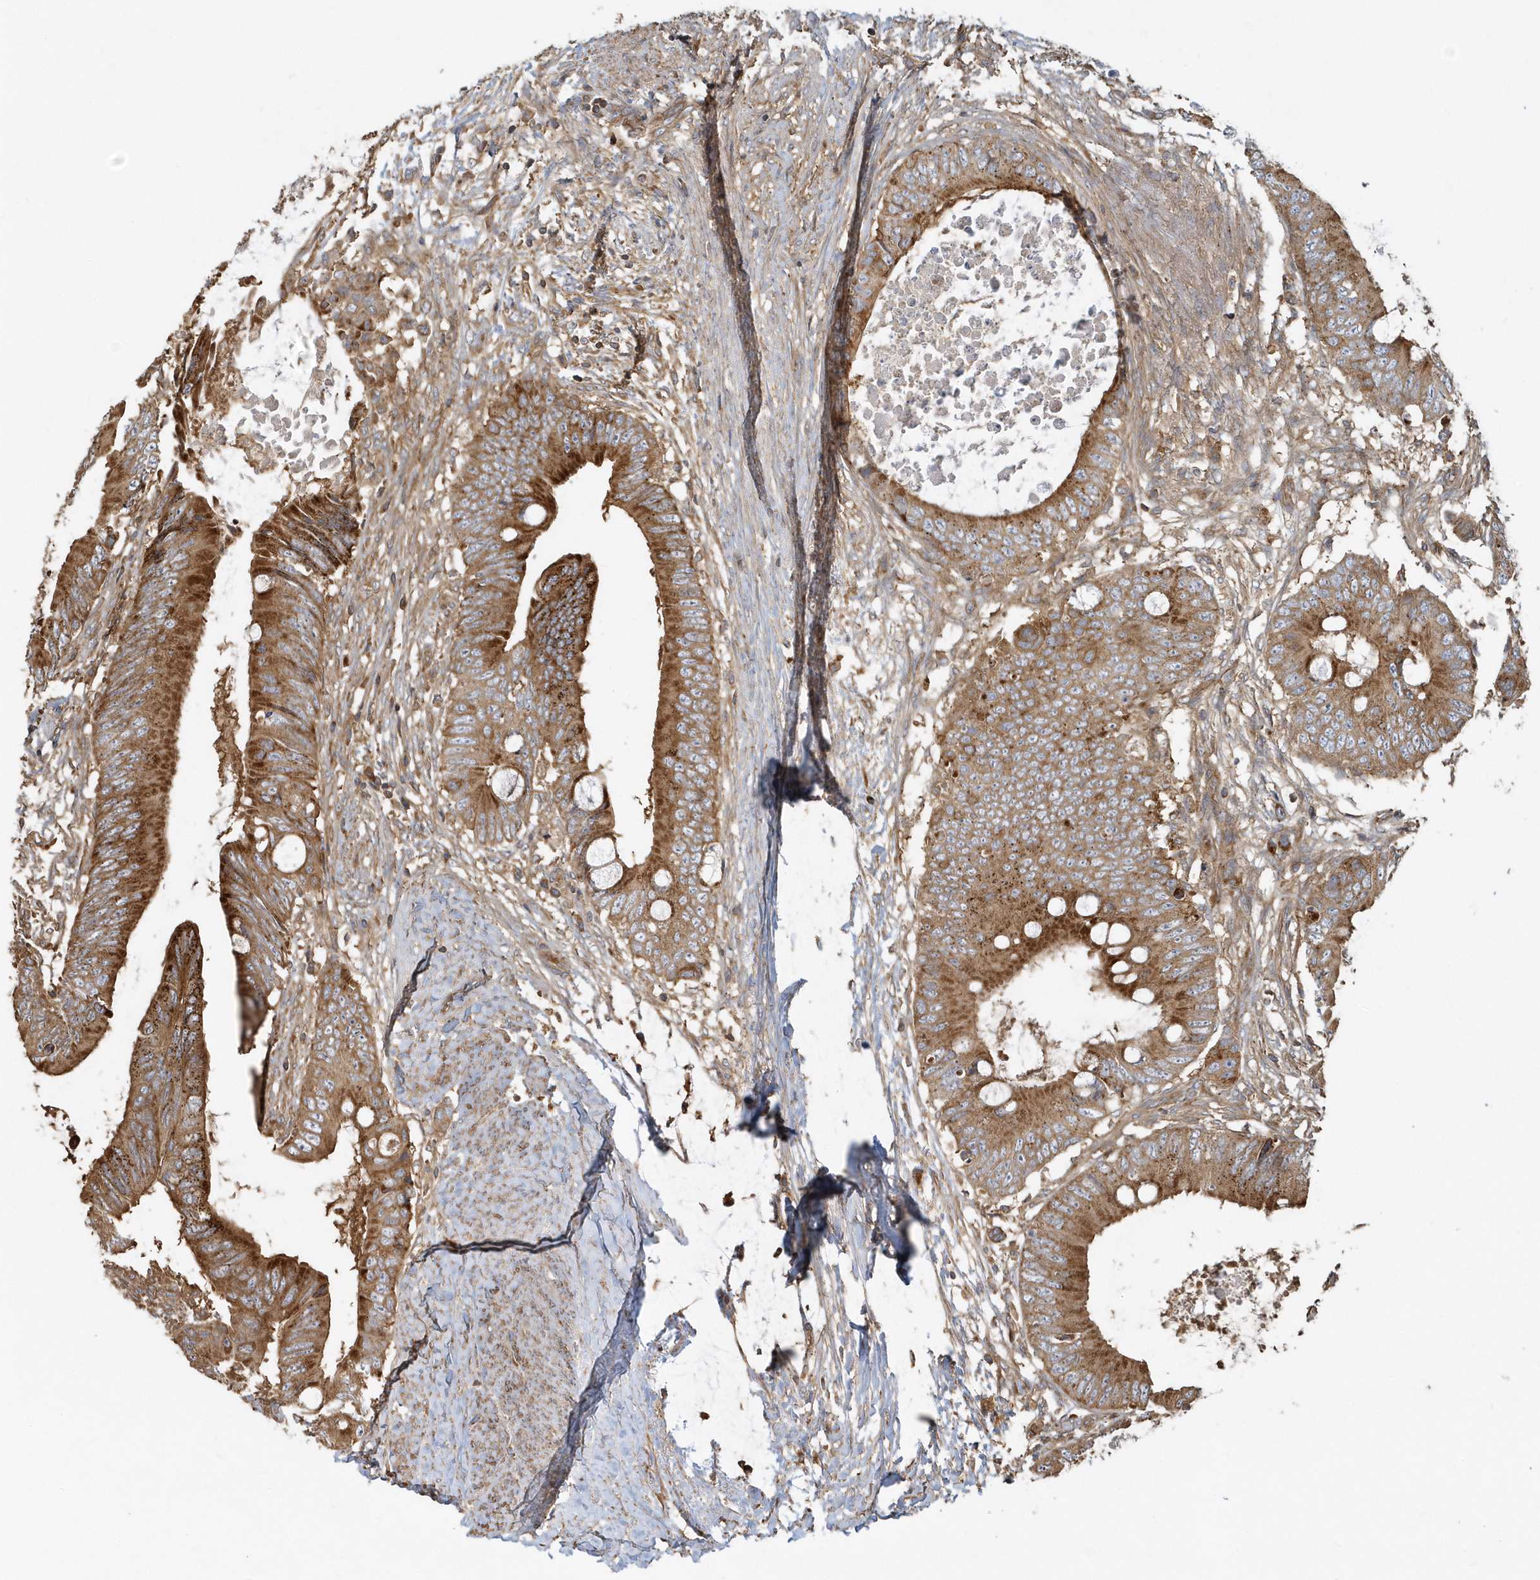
{"staining": {"intensity": "strong", "quantity": ">75%", "location": "cytoplasmic/membranous"}, "tissue": "colorectal cancer", "cell_type": "Tumor cells", "image_type": "cancer", "snomed": [{"axis": "morphology", "description": "Normal tissue, NOS"}, {"axis": "morphology", "description": "Adenocarcinoma, NOS"}, {"axis": "topography", "description": "Rectum"}, {"axis": "topography", "description": "Peripheral nerve tissue"}], "caption": "A histopathology image of colorectal cancer (adenocarcinoma) stained for a protein displays strong cytoplasmic/membranous brown staining in tumor cells. (Stains: DAB in brown, nuclei in blue, Microscopy: brightfield microscopy at high magnification).", "gene": "TRAIP", "patient": {"sex": "female", "age": 77}}